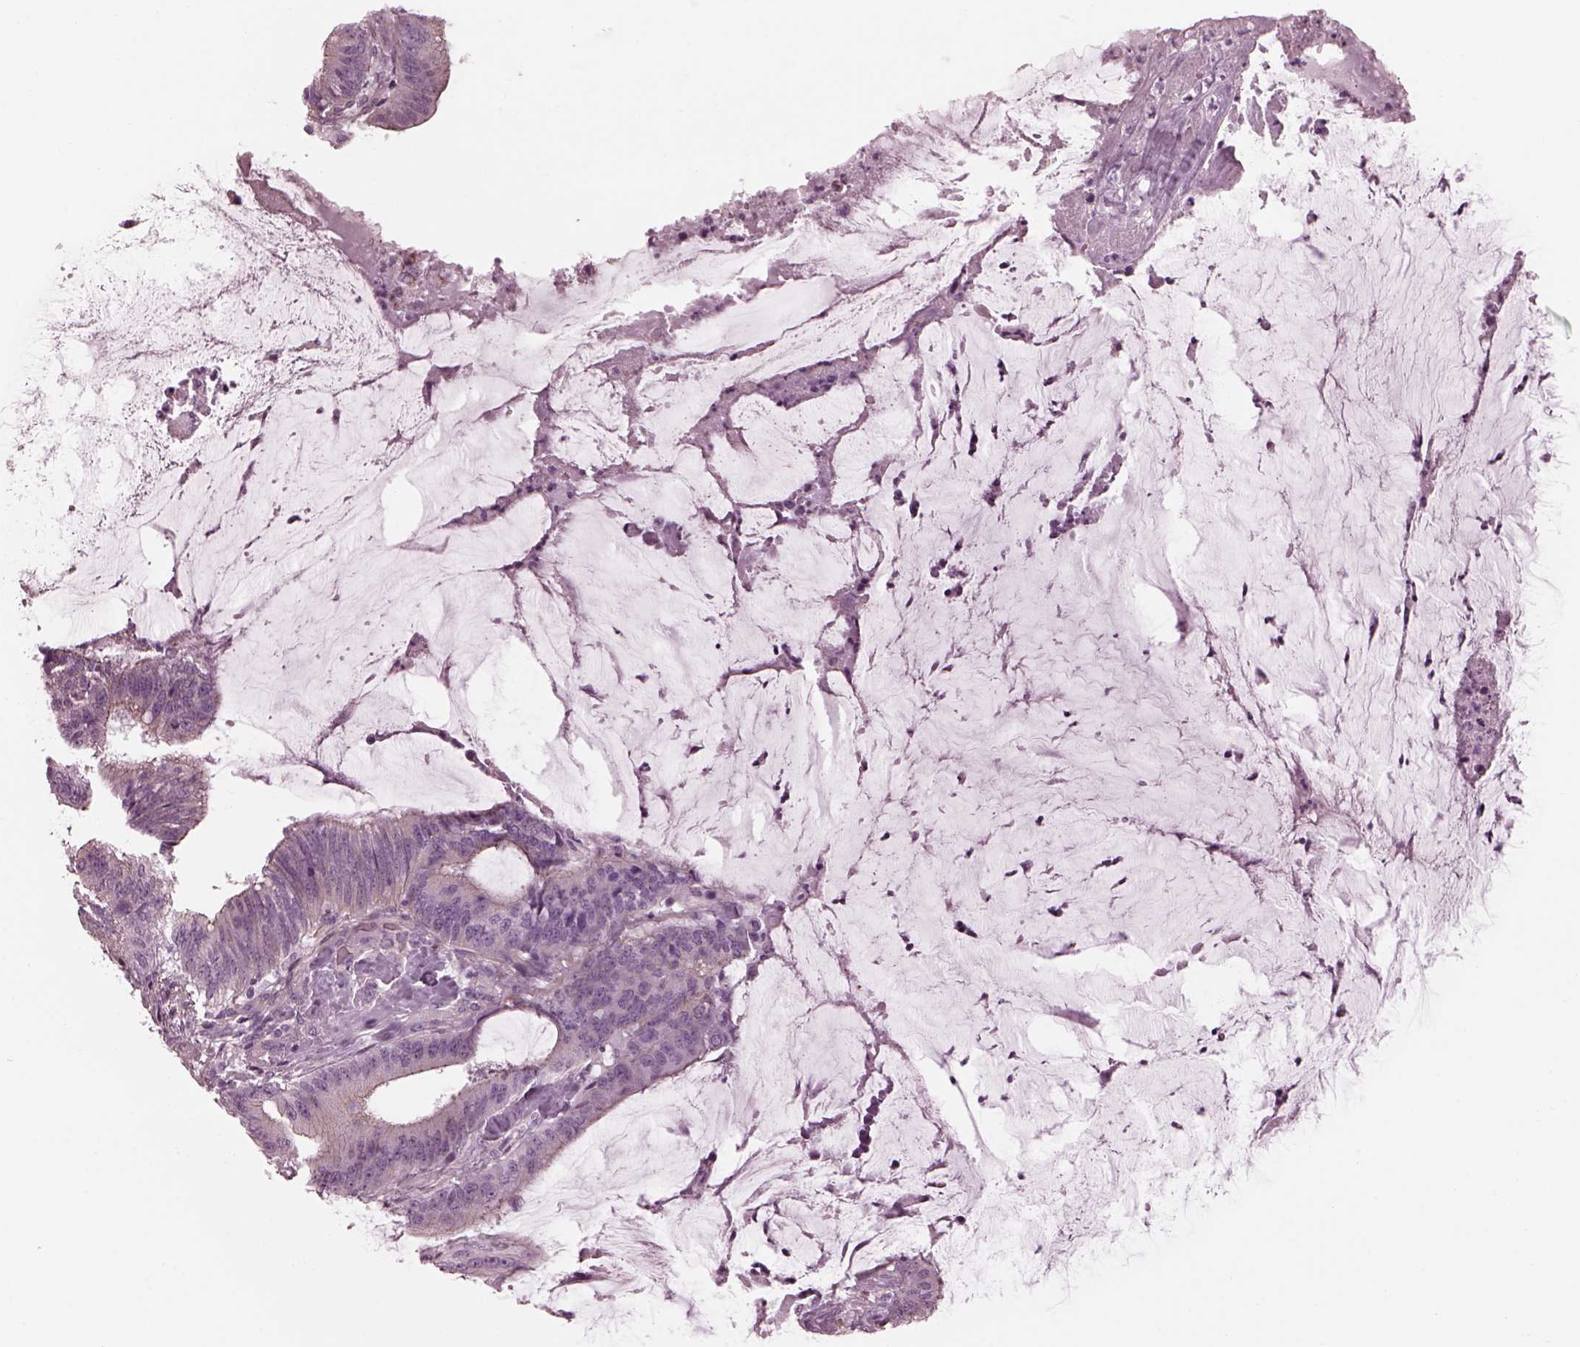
{"staining": {"intensity": "negative", "quantity": "none", "location": "none"}, "tissue": "colorectal cancer", "cell_type": "Tumor cells", "image_type": "cancer", "snomed": [{"axis": "morphology", "description": "Adenocarcinoma, NOS"}, {"axis": "topography", "description": "Colon"}], "caption": "Tumor cells show no significant positivity in colorectal adenocarcinoma. Nuclei are stained in blue.", "gene": "BFSP1", "patient": {"sex": "female", "age": 43}}